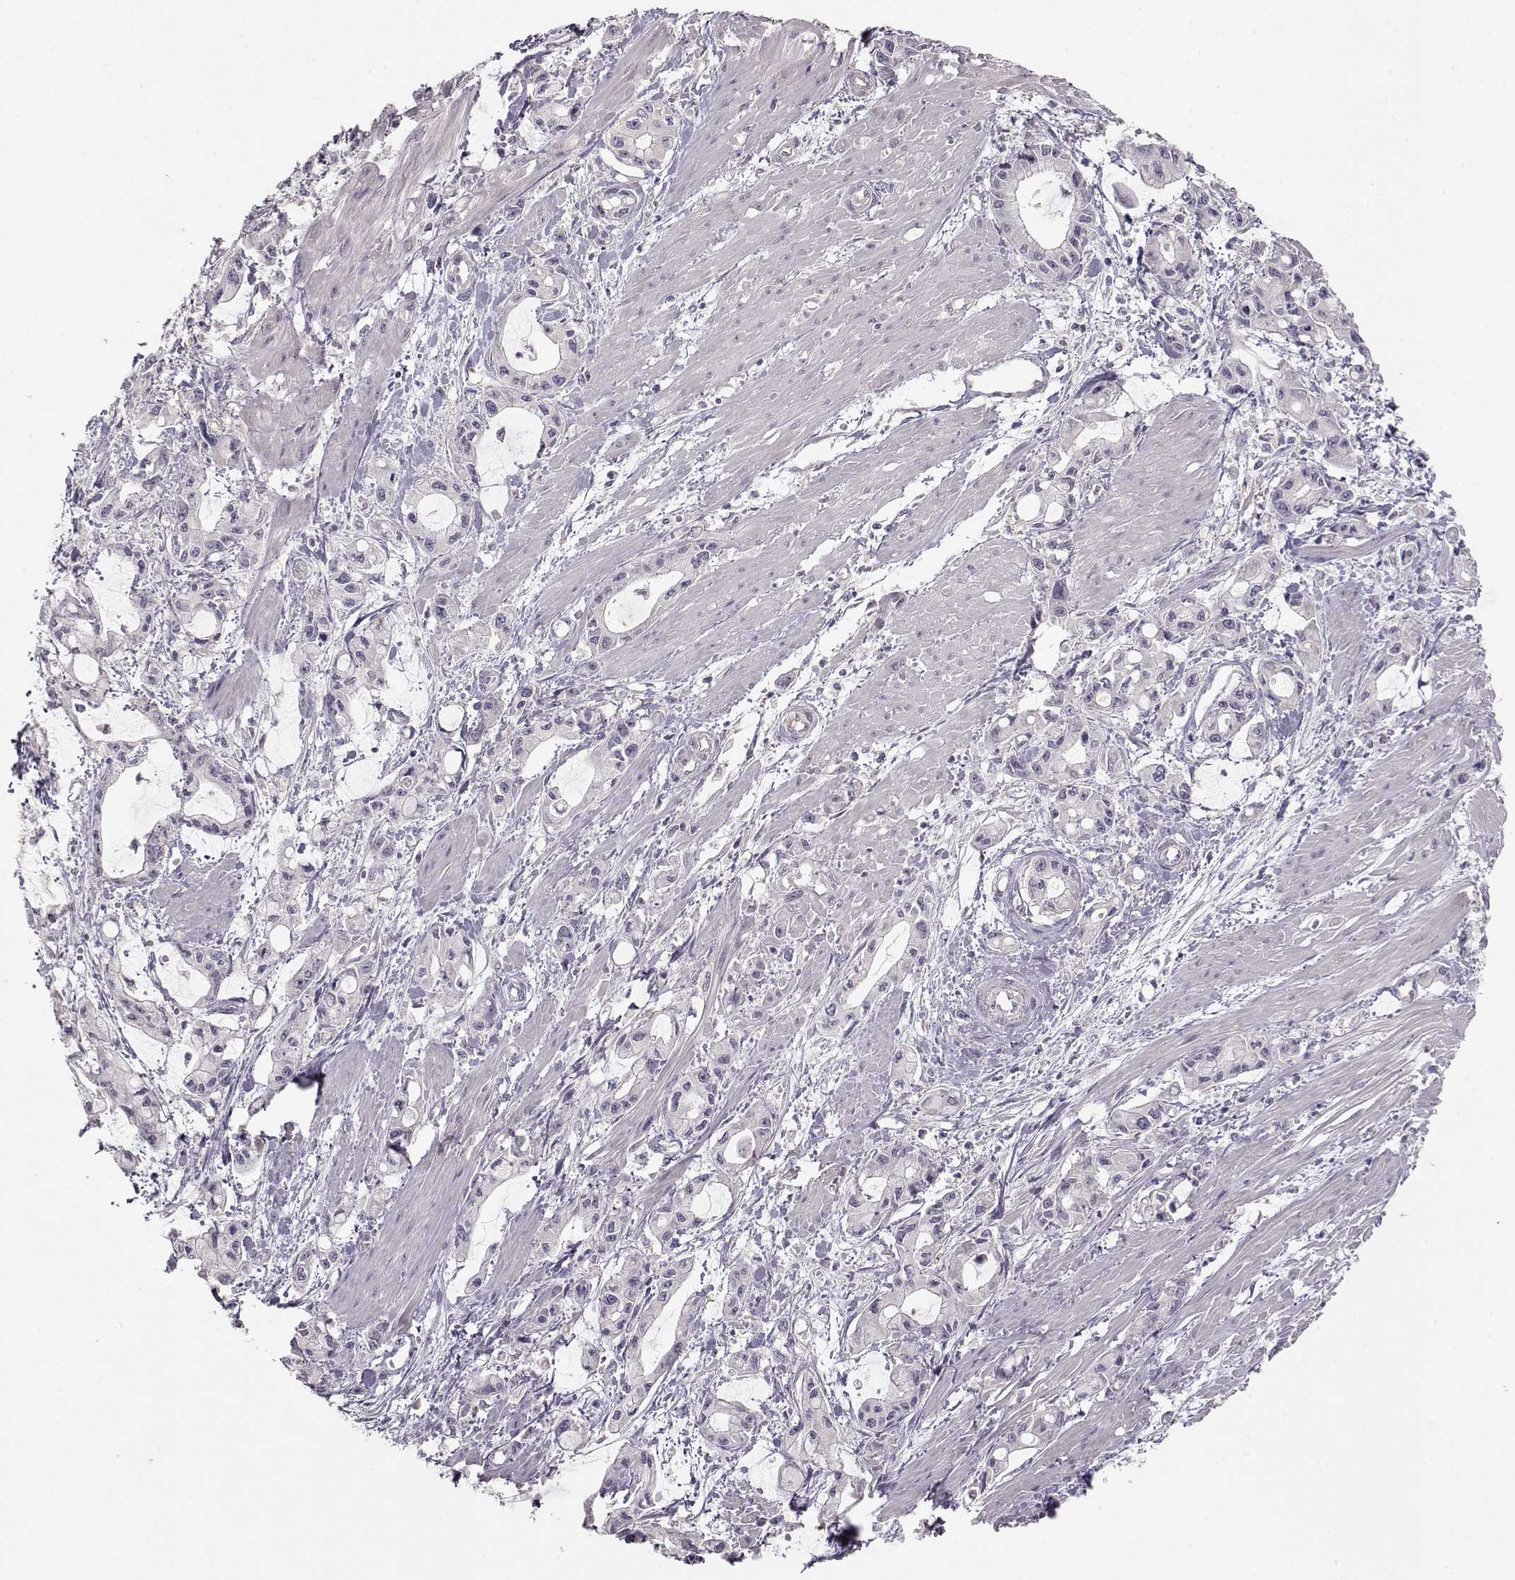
{"staining": {"intensity": "negative", "quantity": "none", "location": "none"}, "tissue": "pancreatic cancer", "cell_type": "Tumor cells", "image_type": "cancer", "snomed": [{"axis": "morphology", "description": "Adenocarcinoma, NOS"}, {"axis": "topography", "description": "Pancreas"}], "caption": "High magnification brightfield microscopy of pancreatic cancer stained with DAB (3,3'-diaminobenzidine) (brown) and counterstained with hematoxylin (blue): tumor cells show no significant positivity.", "gene": "ARHGAP8", "patient": {"sex": "male", "age": 48}}